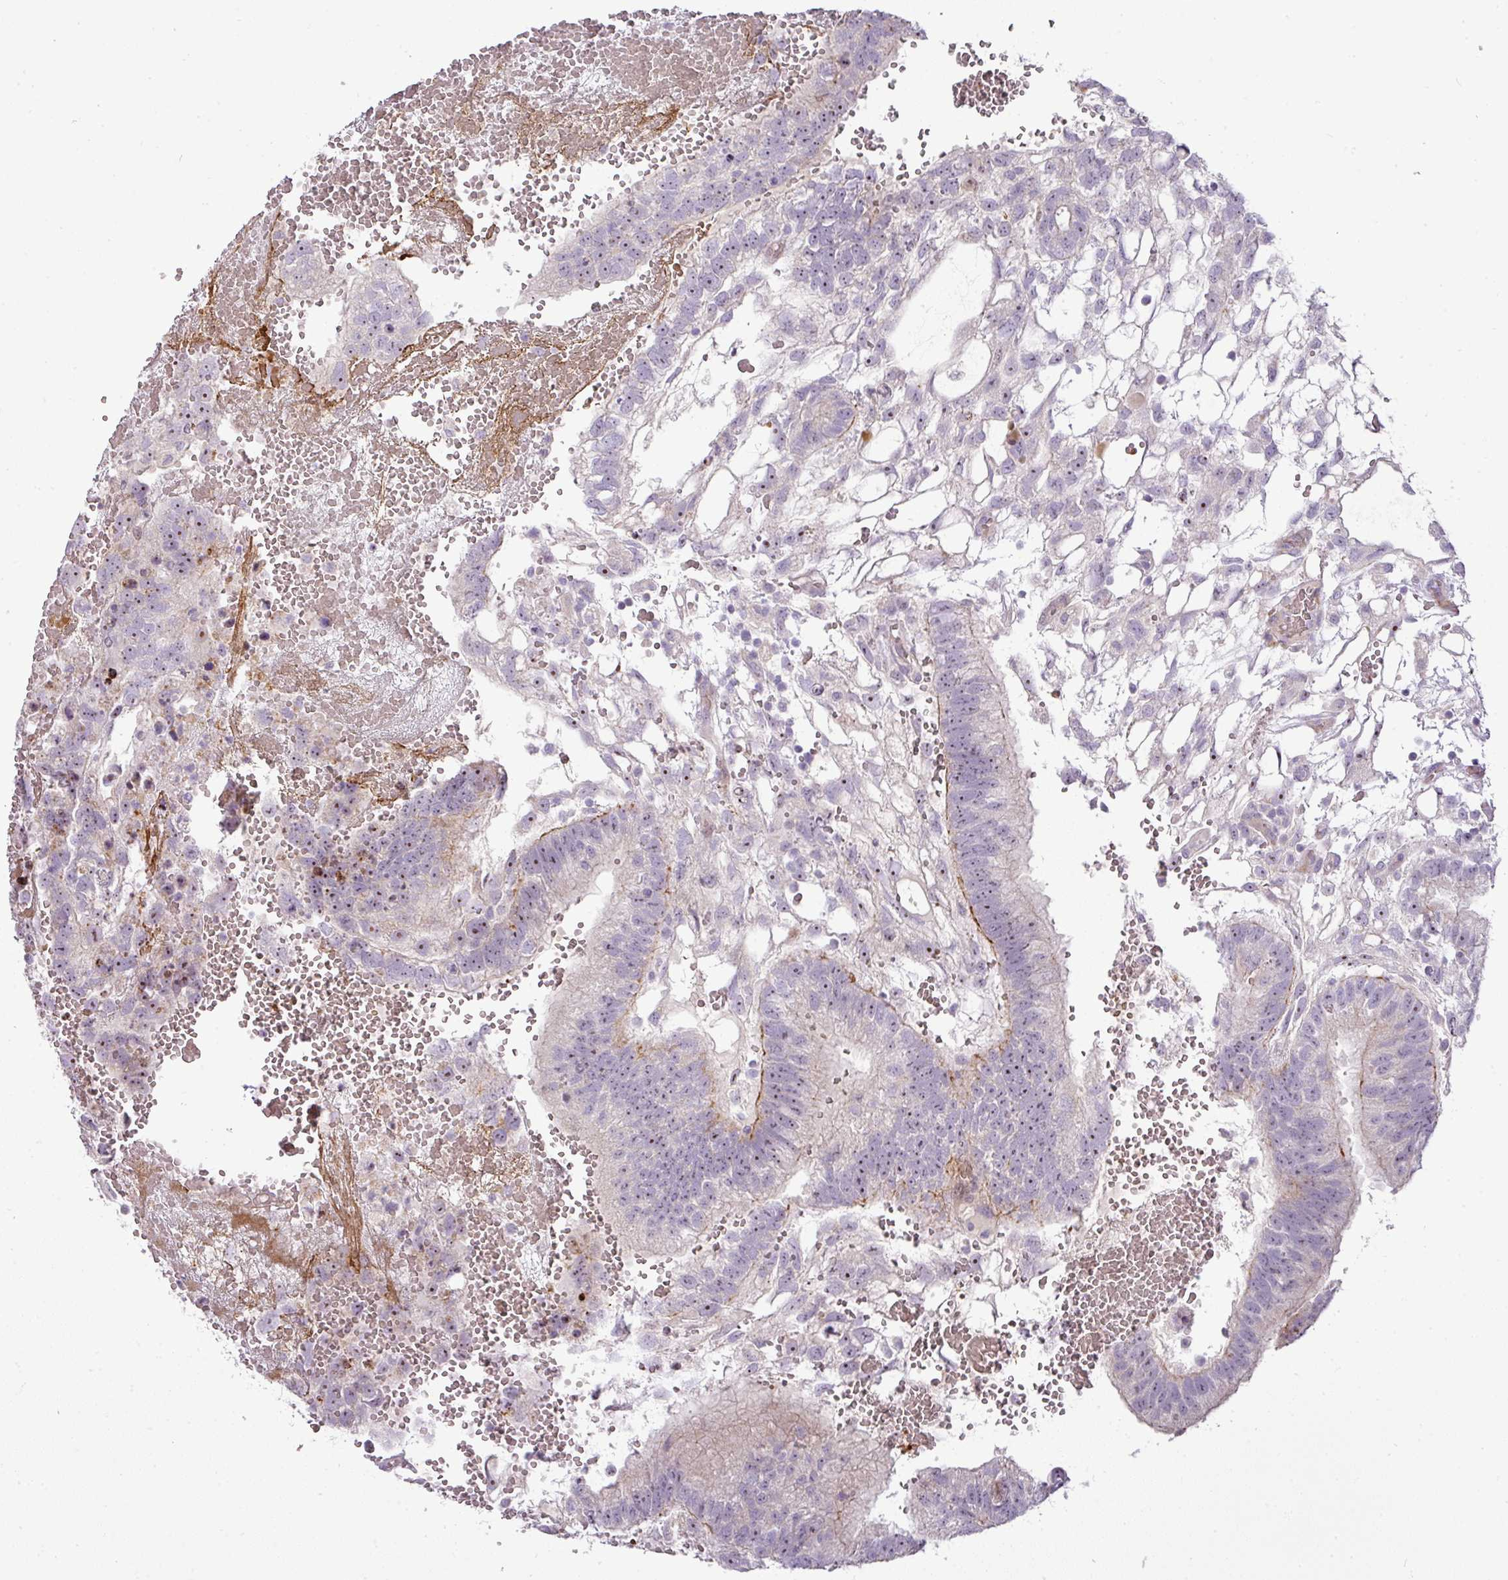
{"staining": {"intensity": "moderate", "quantity": "<25%", "location": "nuclear"}, "tissue": "testis cancer", "cell_type": "Tumor cells", "image_type": "cancer", "snomed": [{"axis": "morphology", "description": "Normal tissue, NOS"}, {"axis": "morphology", "description": "Carcinoma, Embryonal, NOS"}, {"axis": "topography", "description": "Testis"}], "caption": "Protein expression analysis of human embryonal carcinoma (testis) reveals moderate nuclear staining in approximately <25% of tumor cells. The protein of interest is shown in brown color, while the nuclei are stained blue.", "gene": "ATP6V1F", "patient": {"sex": "male", "age": 32}}